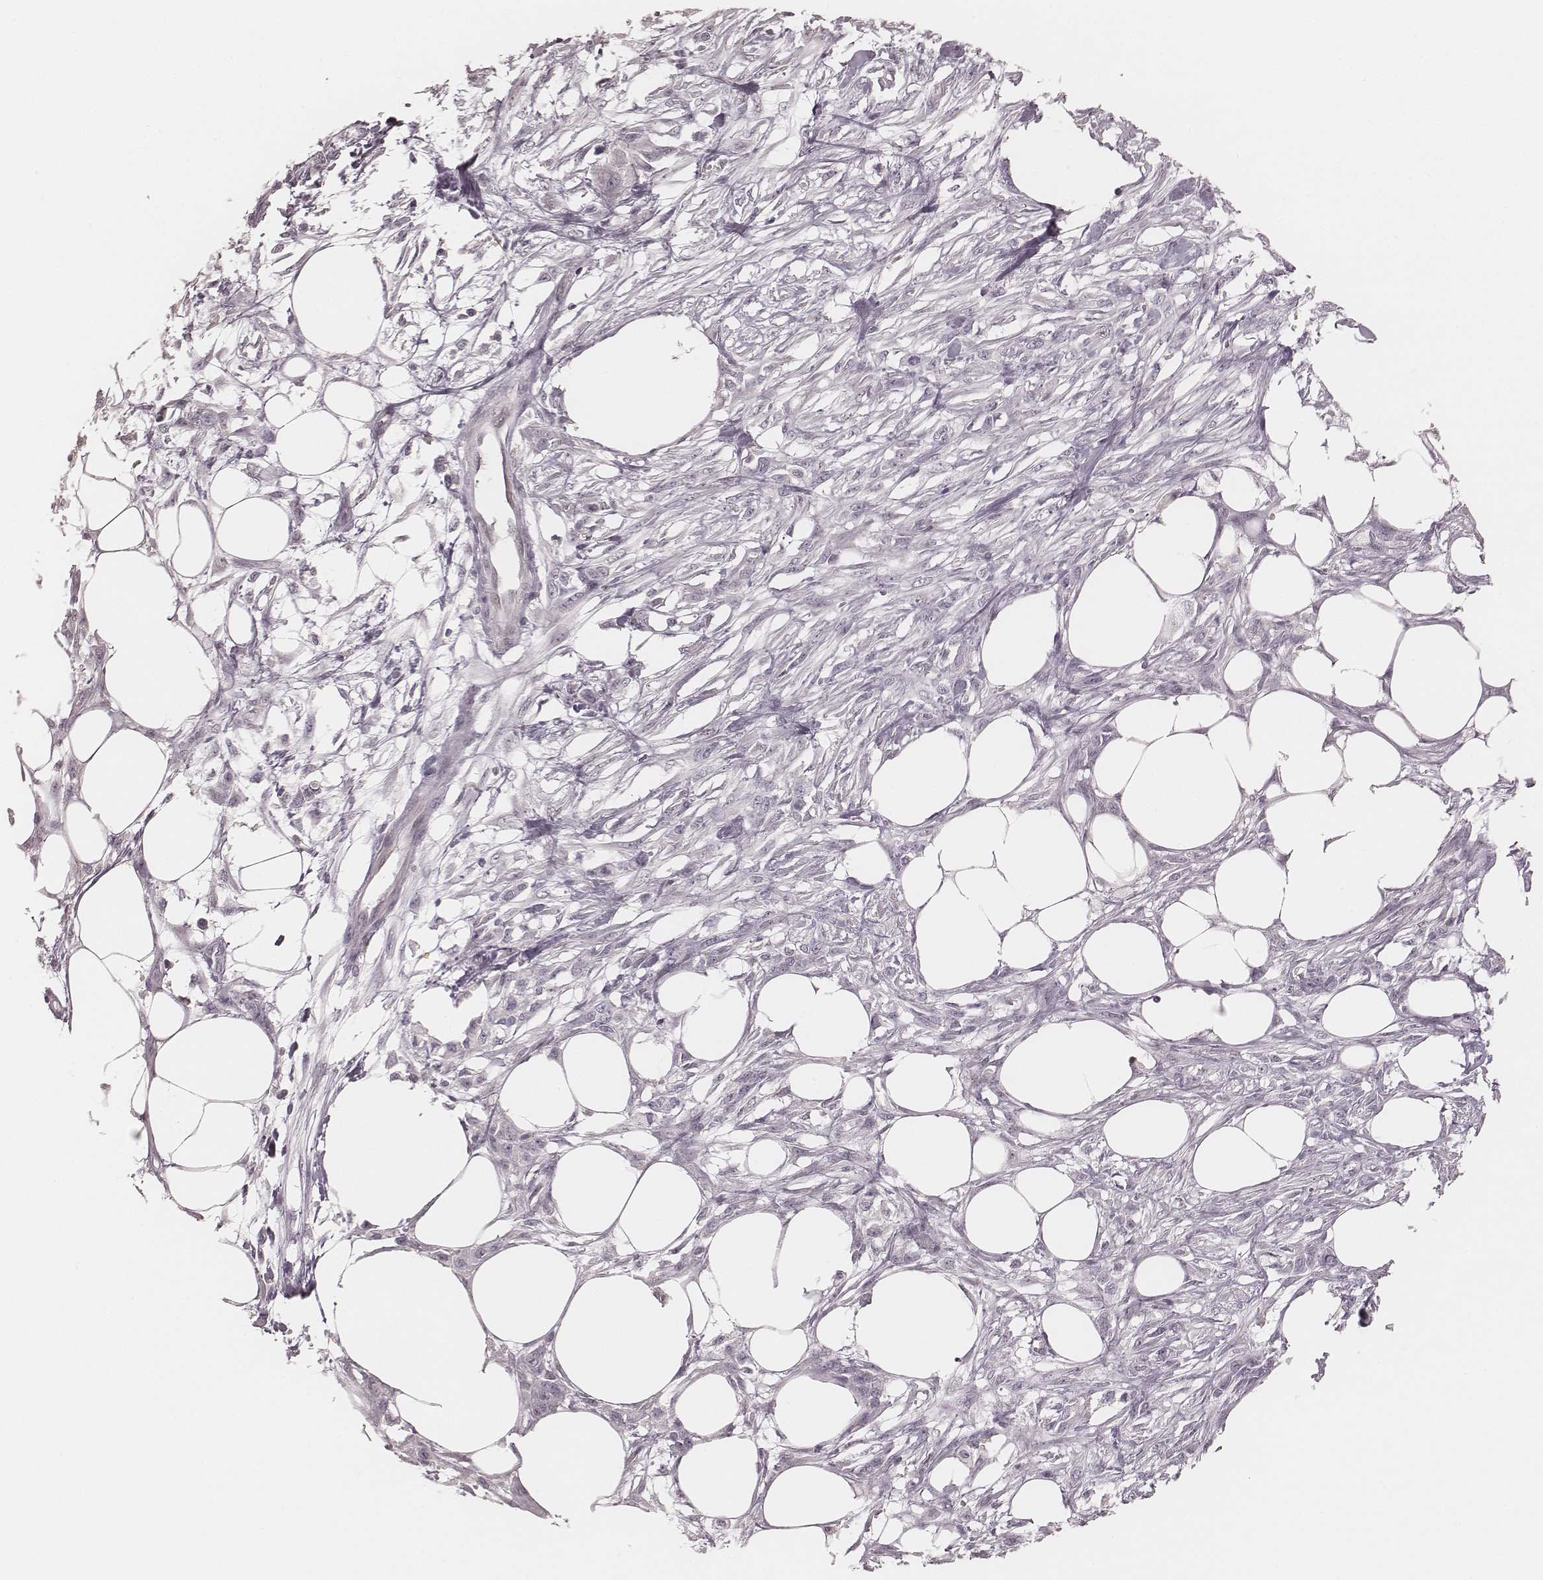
{"staining": {"intensity": "negative", "quantity": "none", "location": "none"}, "tissue": "skin cancer", "cell_type": "Tumor cells", "image_type": "cancer", "snomed": [{"axis": "morphology", "description": "Squamous cell carcinoma, NOS"}, {"axis": "topography", "description": "Skin"}], "caption": "DAB immunohistochemical staining of squamous cell carcinoma (skin) demonstrates no significant positivity in tumor cells. The staining is performed using DAB brown chromogen with nuclei counter-stained in using hematoxylin.", "gene": "MSX1", "patient": {"sex": "female", "age": 59}}